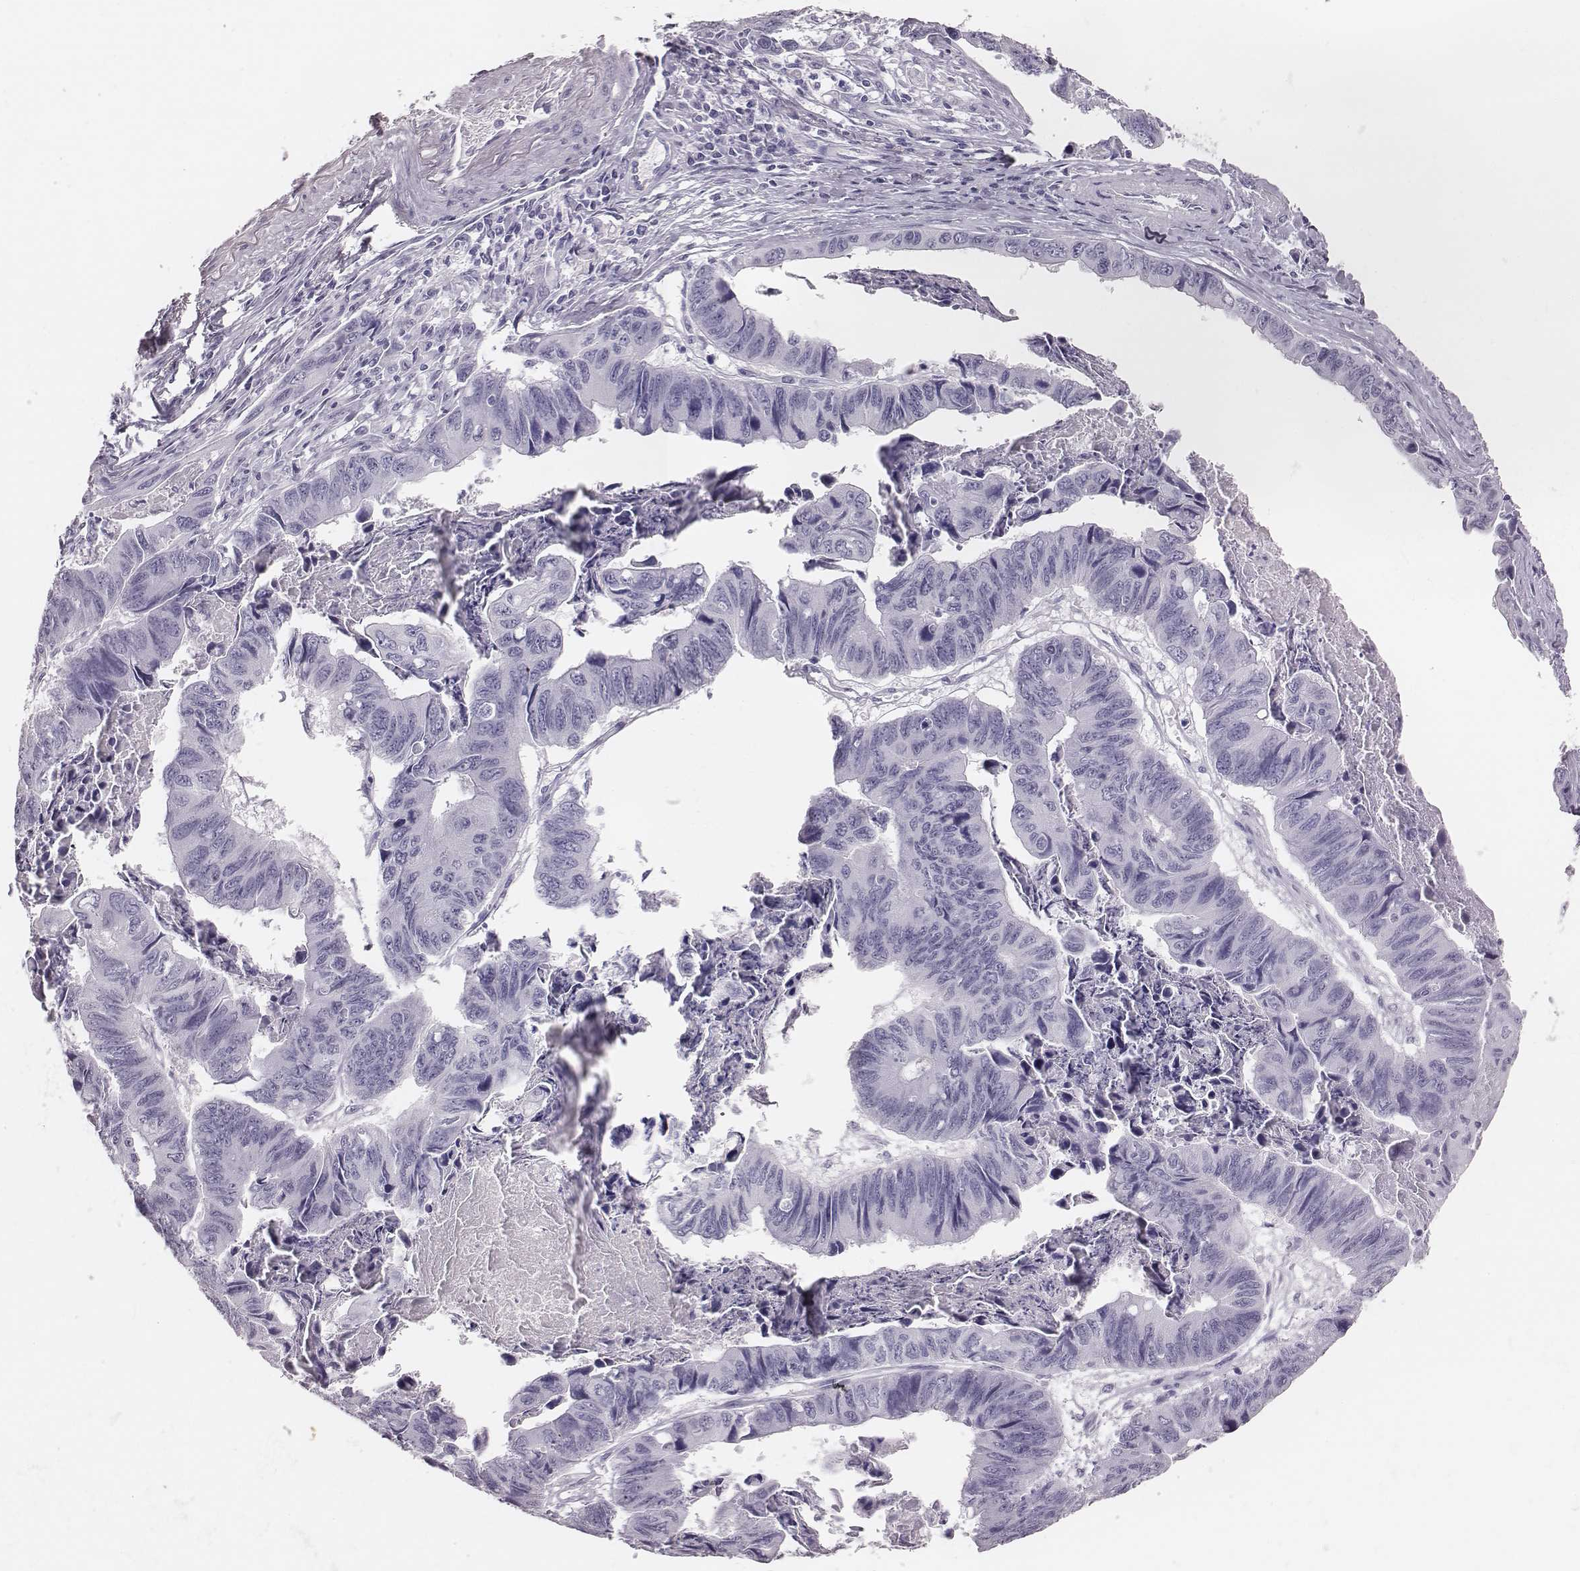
{"staining": {"intensity": "negative", "quantity": "none", "location": "none"}, "tissue": "stomach cancer", "cell_type": "Tumor cells", "image_type": "cancer", "snomed": [{"axis": "morphology", "description": "Adenocarcinoma, NOS"}, {"axis": "topography", "description": "Stomach, lower"}], "caption": "A high-resolution micrograph shows IHC staining of stomach adenocarcinoma, which demonstrates no significant positivity in tumor cells.", "gene": "H1-6", "patient": {"sex": "male", "age": 77}}